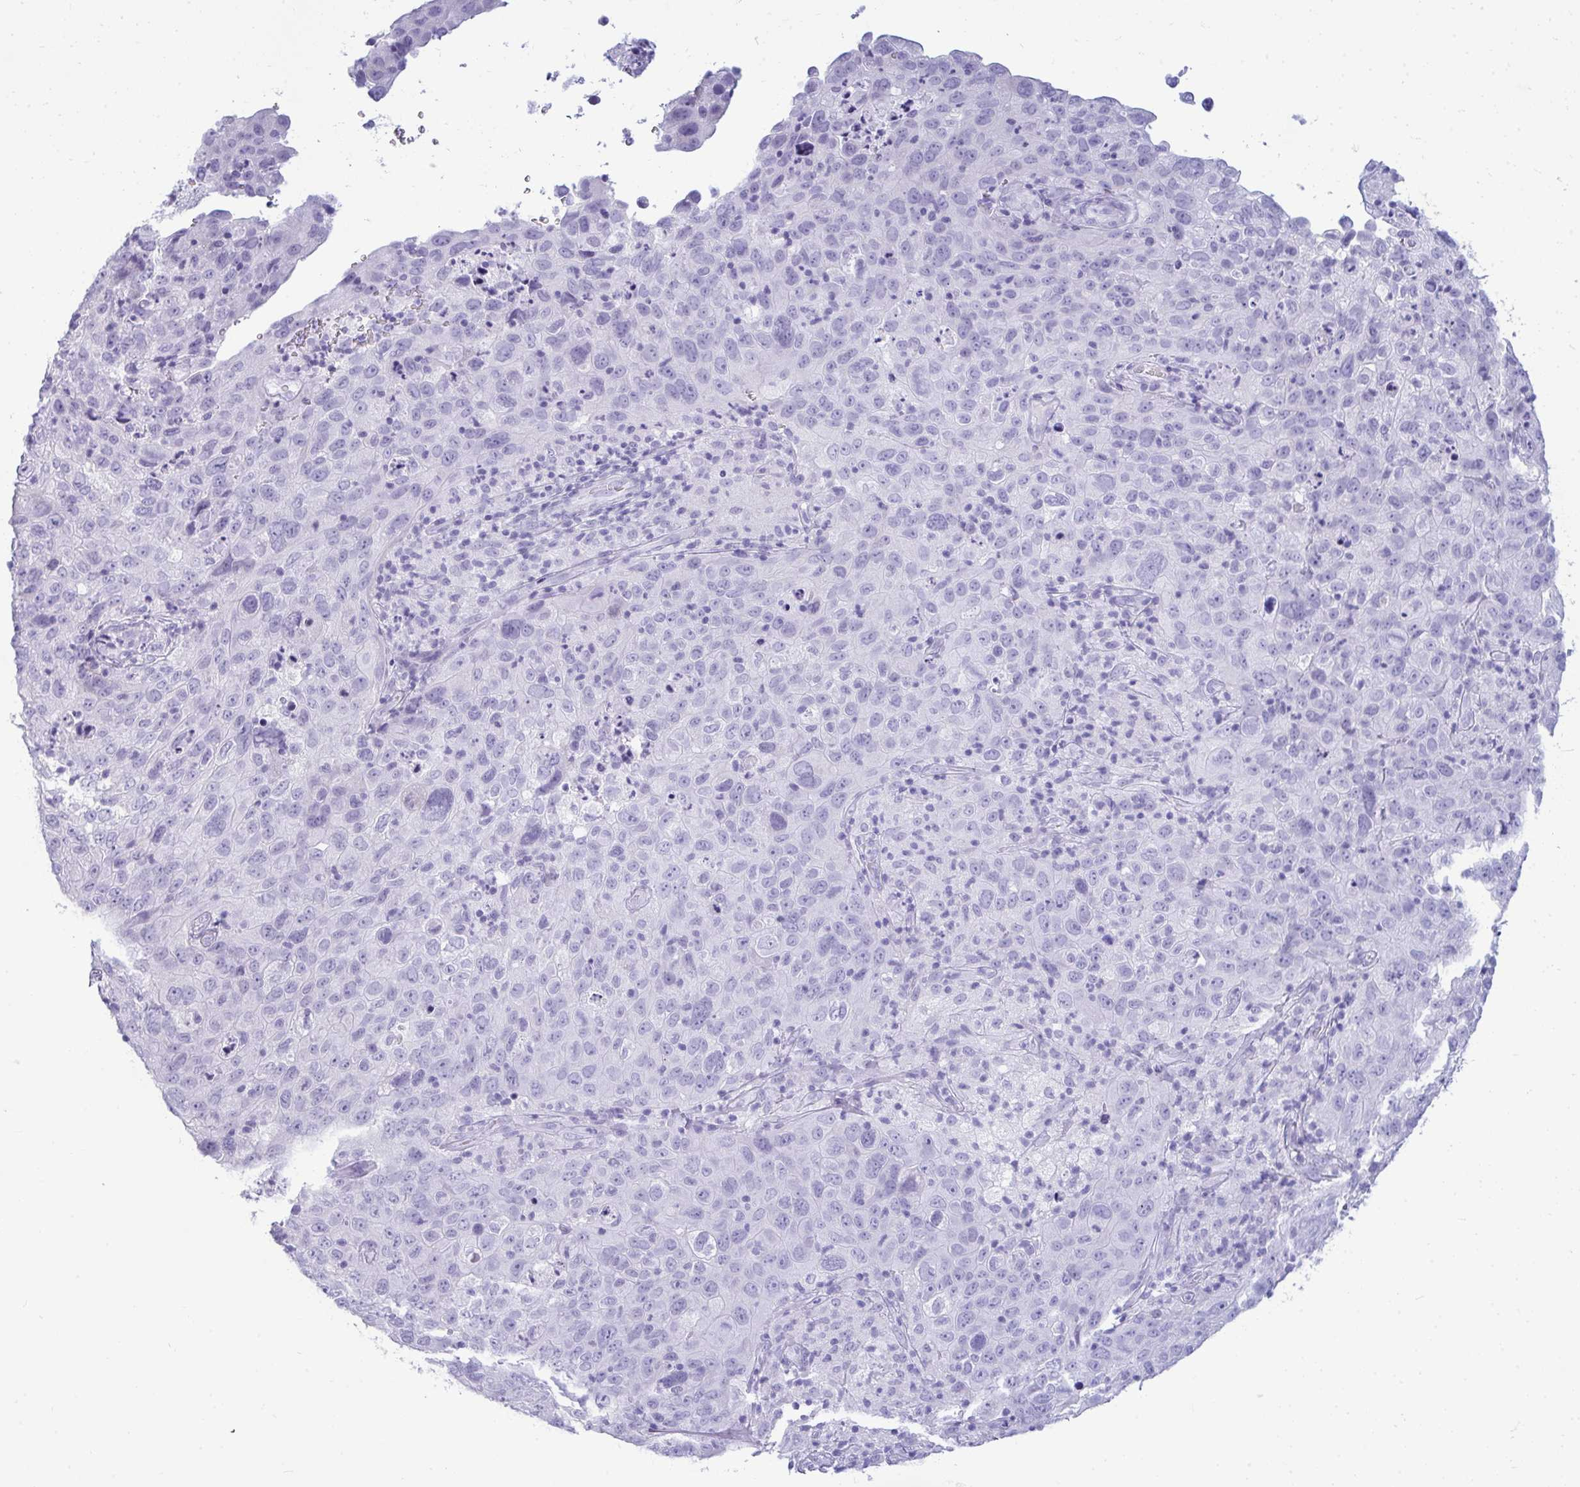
{"staining": {"intensity": "negative", "quantity": "none", "location": "none"}, "tissue": "cervical cancer", "cell_type": "Tumor cells", "image_type": "cancer", "snomed": [{"axis": "morphology", "description": "Squamous cell carcinoma, NOS"}, {"axis": "topography", "description": "Cervix"}], "caption": "Micrograph shows no protein expression in tumor cells of squamous cell carcinoma (cervical) tissue.", "gene": "ANKRD60", "patient": {"sex": "female", "age": 44}}